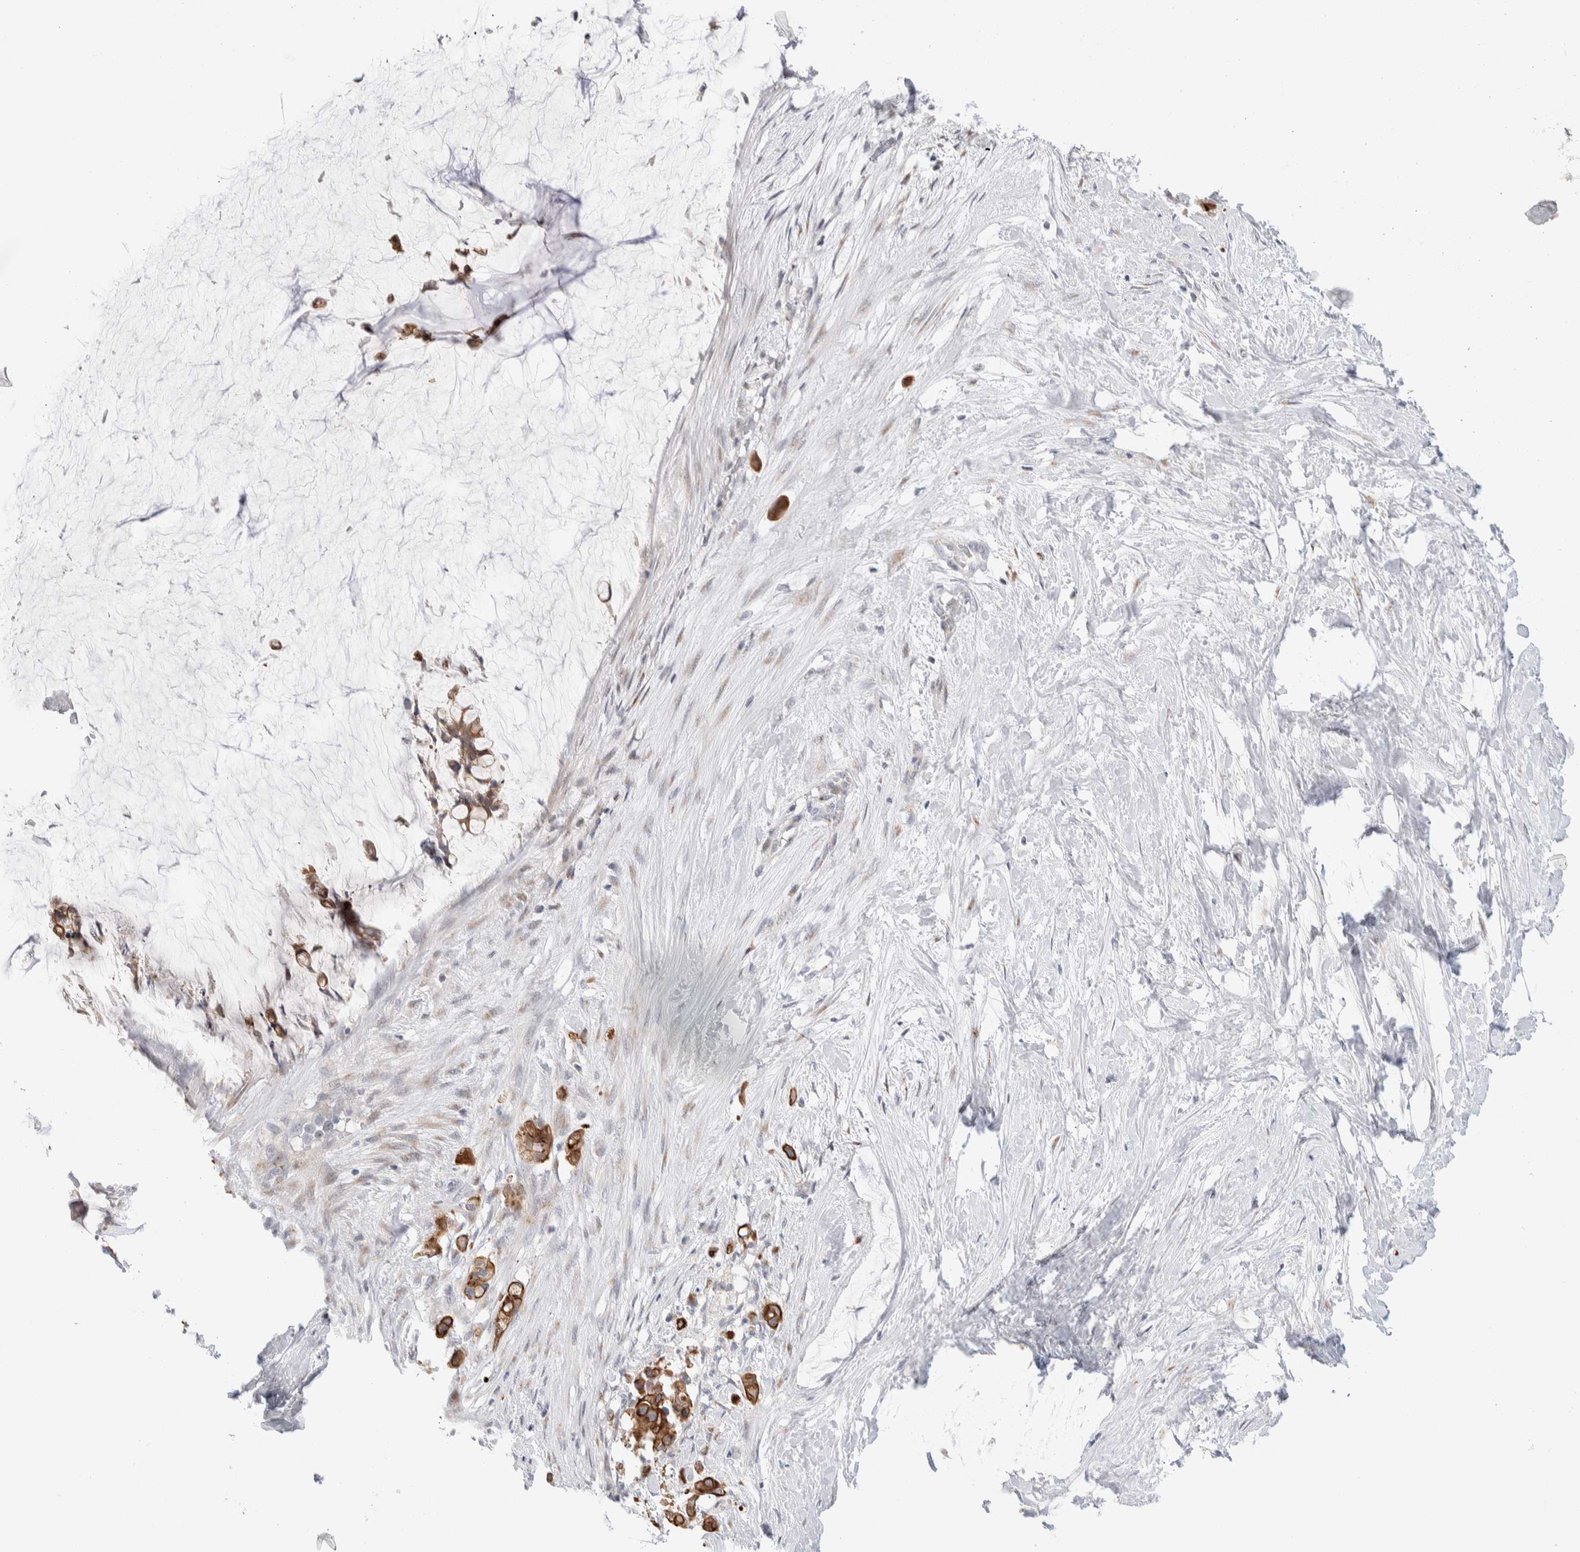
{"staining": {"intensity": "moderate", "quantity": ">75%", "location": "cytoplasmic/membranous"}, "tissue": "pancreatic cancer", "cell_type": "Tumor cells", "image_type": "cancer", "snomed": [{"axis": "morphology", "description": "Adenocarcinoma, NOS"}, {"axis": "topography", "description": "Pancreas"}], "caption": "Adenocarcinoma (pancreatic) was stained to show a protein in brown. There is medium levels of moderate cytoplasmic/membranous staining in approximately >75% of tumor cells. (brown staining indicates protein expression, while blue staining denotes nuclei).", "gene": "C1orf112", "patient": {"sex": "male", "age": 41}}